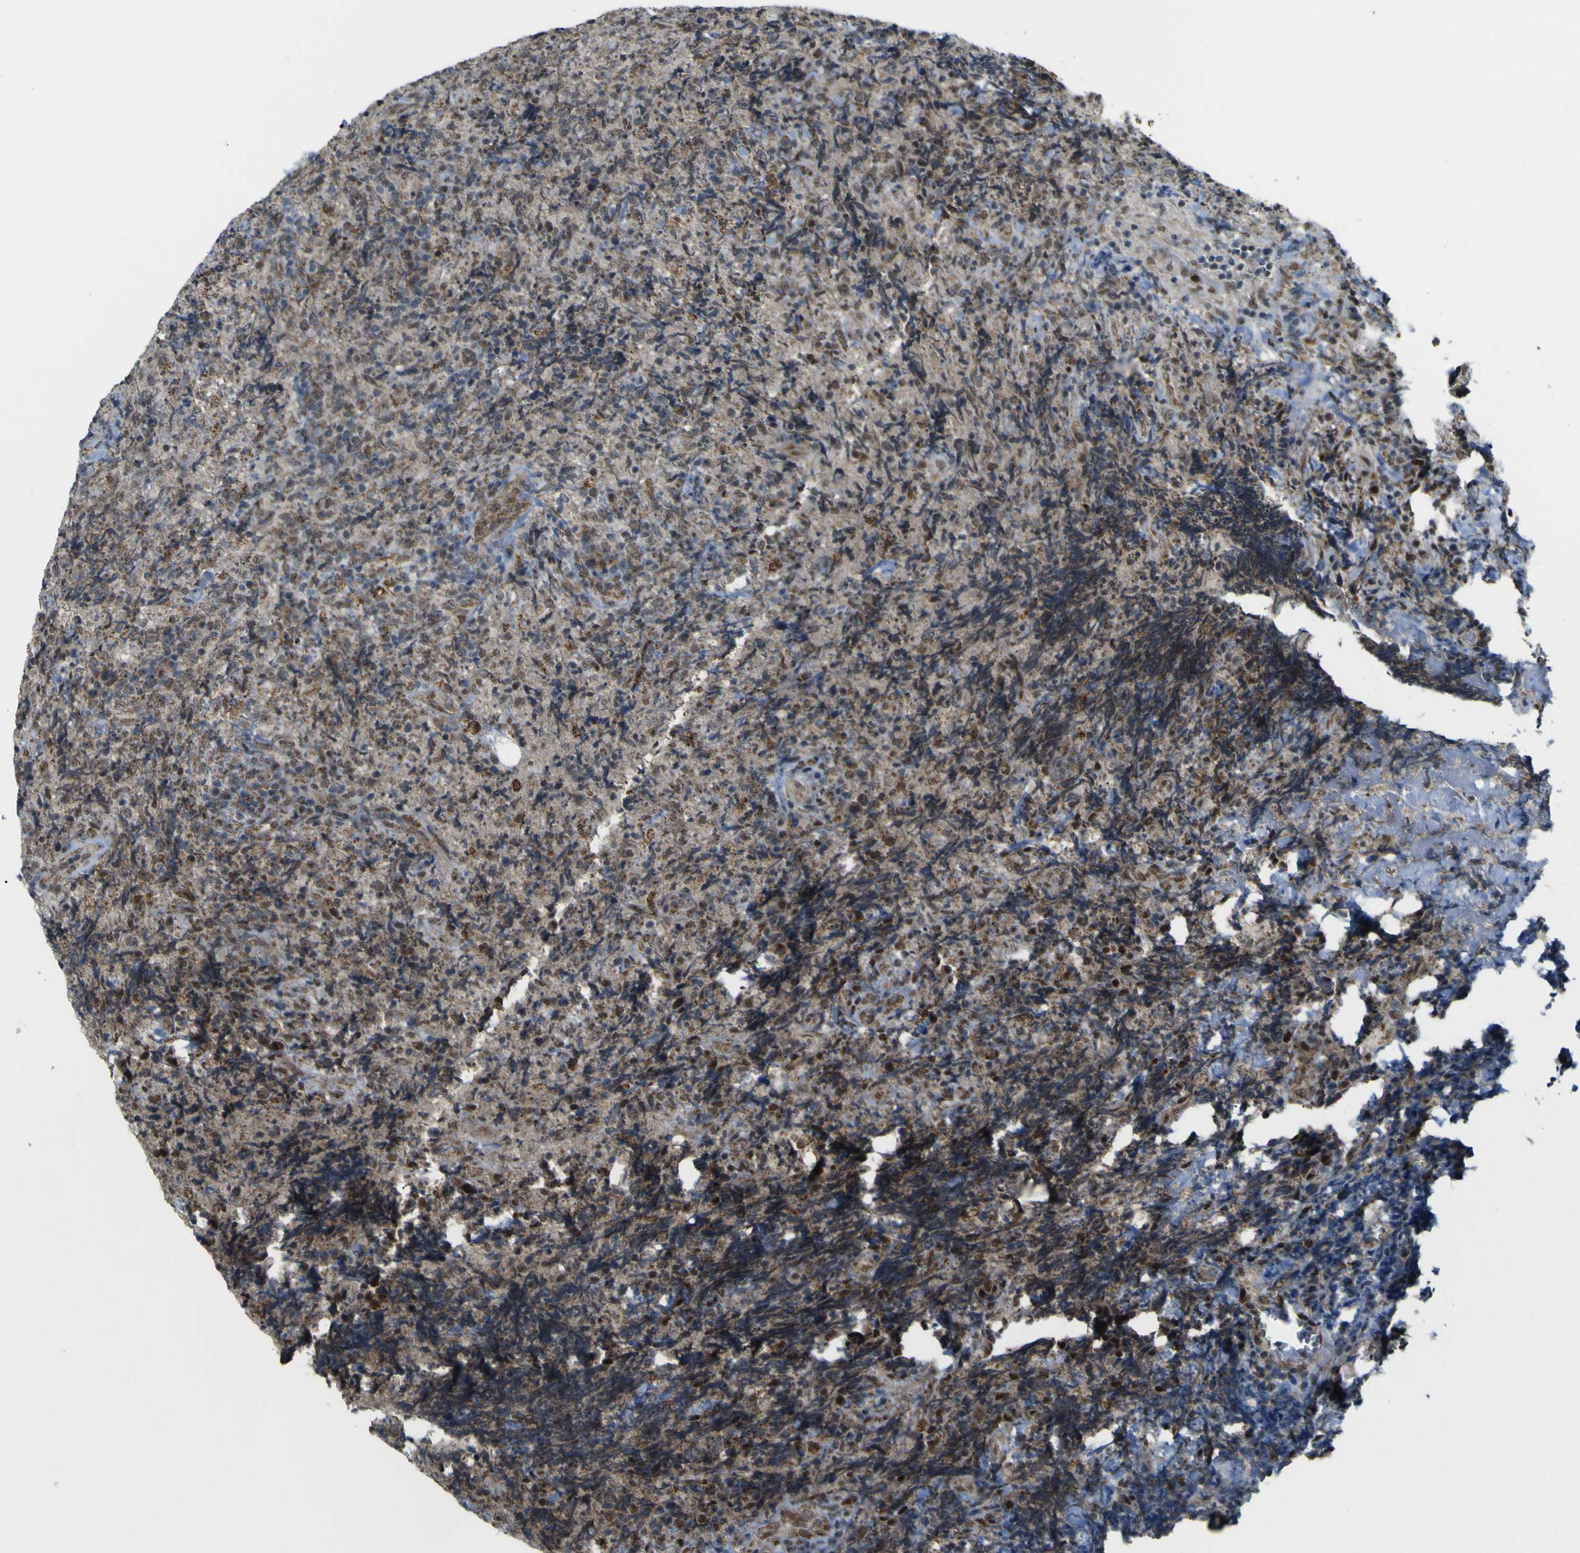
{"staining": {"intensity": "moderate", "quantity": "25%-75%", "location": "cytoplasmic/membranous,nuclear"}, "tissue": "lymphoma", "cell_type": "Tumor cells", "image_type": "cancer", "snomed": [{"axis": "morphology", "description": "Malignant lymphoma, non-Hodgkin's type, High grade"}, {"axis": "topography", "description": "Tonsil"}], "caption": "Immunohistochemical staining of malignant lymphoma, non-Hodgkin's type (high-grade) shows medium levels of moderate cytoplasmic/membranous and nuclear staining in approximately 25%-75% of tumor cells.", "gene": "ACBD5", "patient": {"sex": "female", "age": 36}}